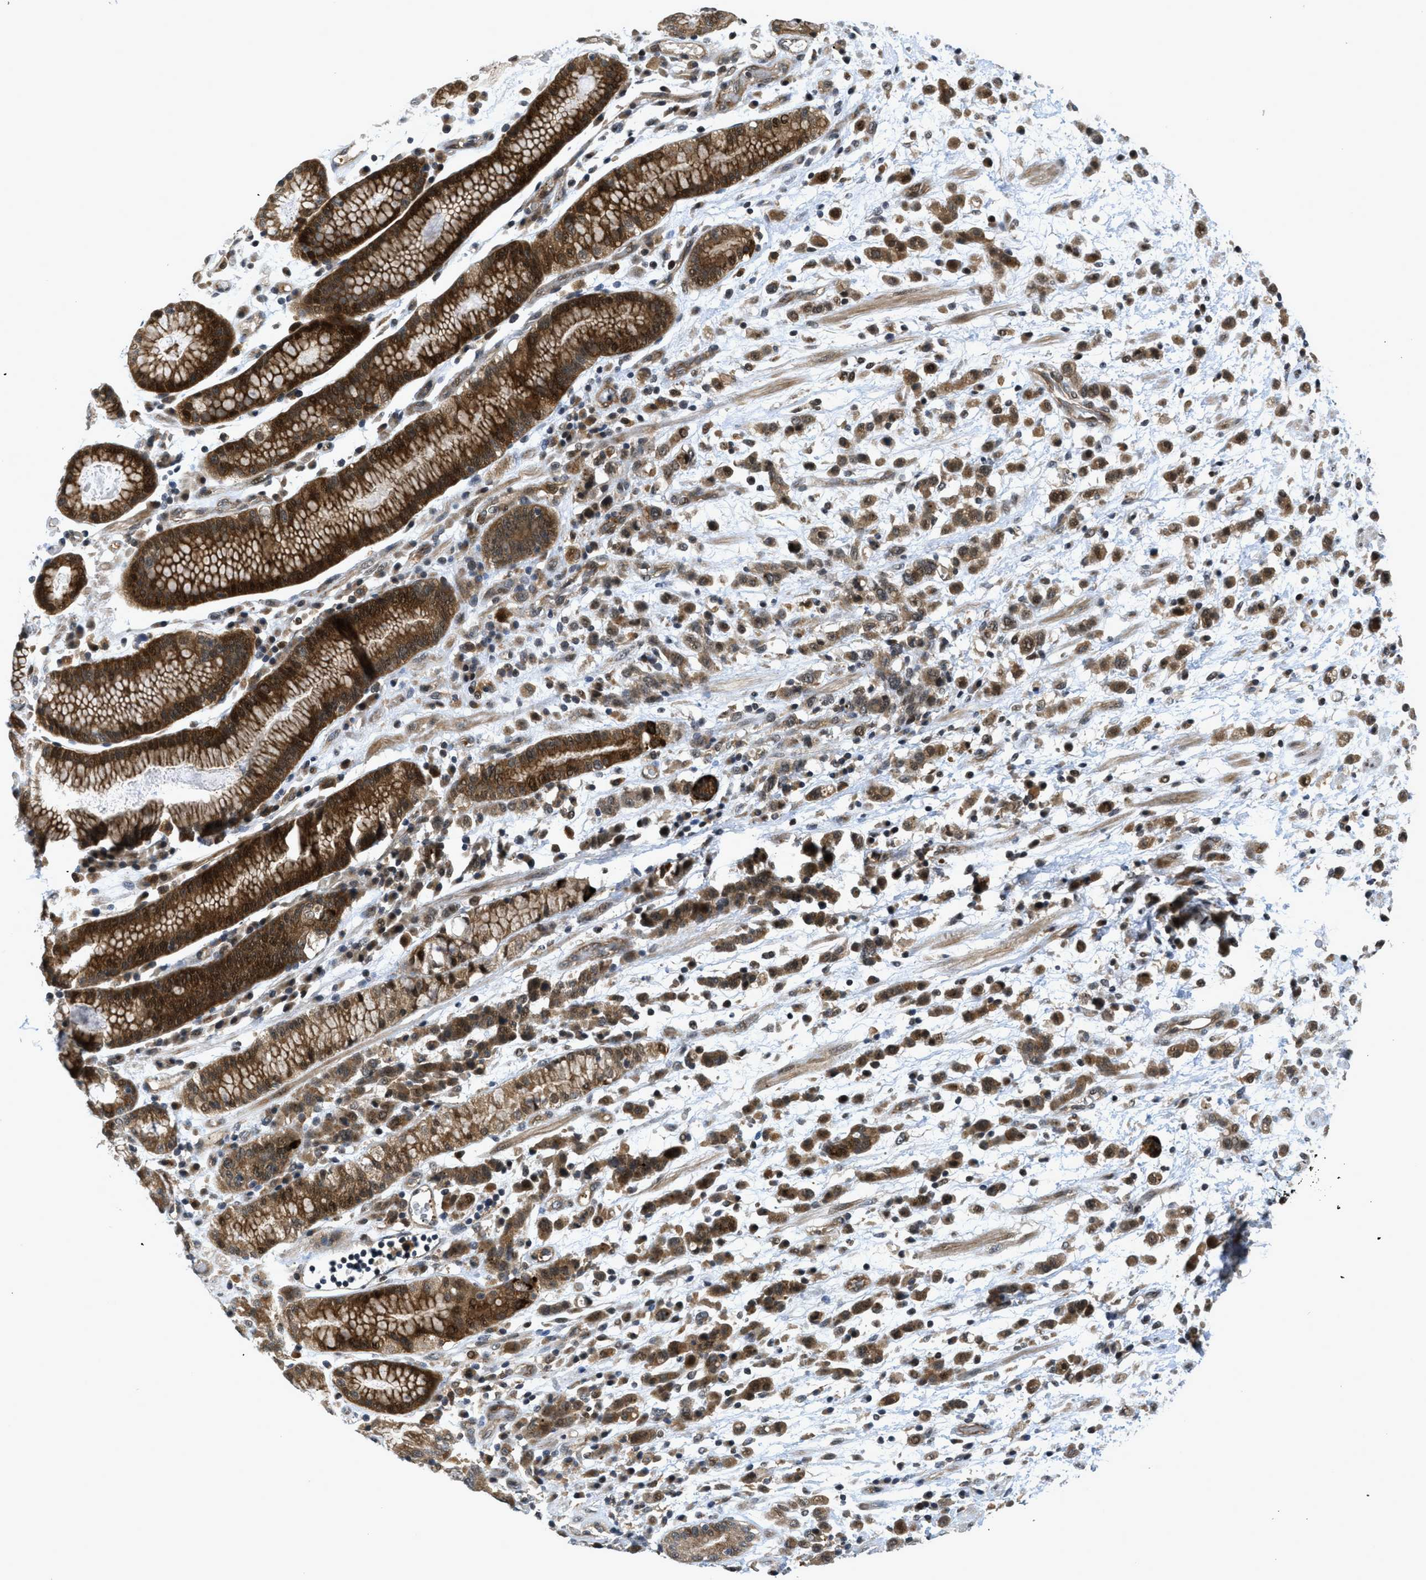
{"staining": {"intensity": "moderate", "quantity": ">75%", "location": "cytoplasmic/membranous,nuclear"}, "tissue": "stomach cancer", "cell_type": "Tumor cells", "image_type": "cancer", "snomed": [{"axis": "morphology", "description": "Adenocarcinoma, NOS"}, {"axis": "topography", "description": "Stomach, lower"}], "caption": "Adenocarcinoma (stomach) tissue shows moderate cytoplasmic/membranous and nuclear expression in about >75% of tumor cells, visualized by immunohistochemistry.", "gene": "DNAJC28", "patient": {"sex": "male", "age": 88}}